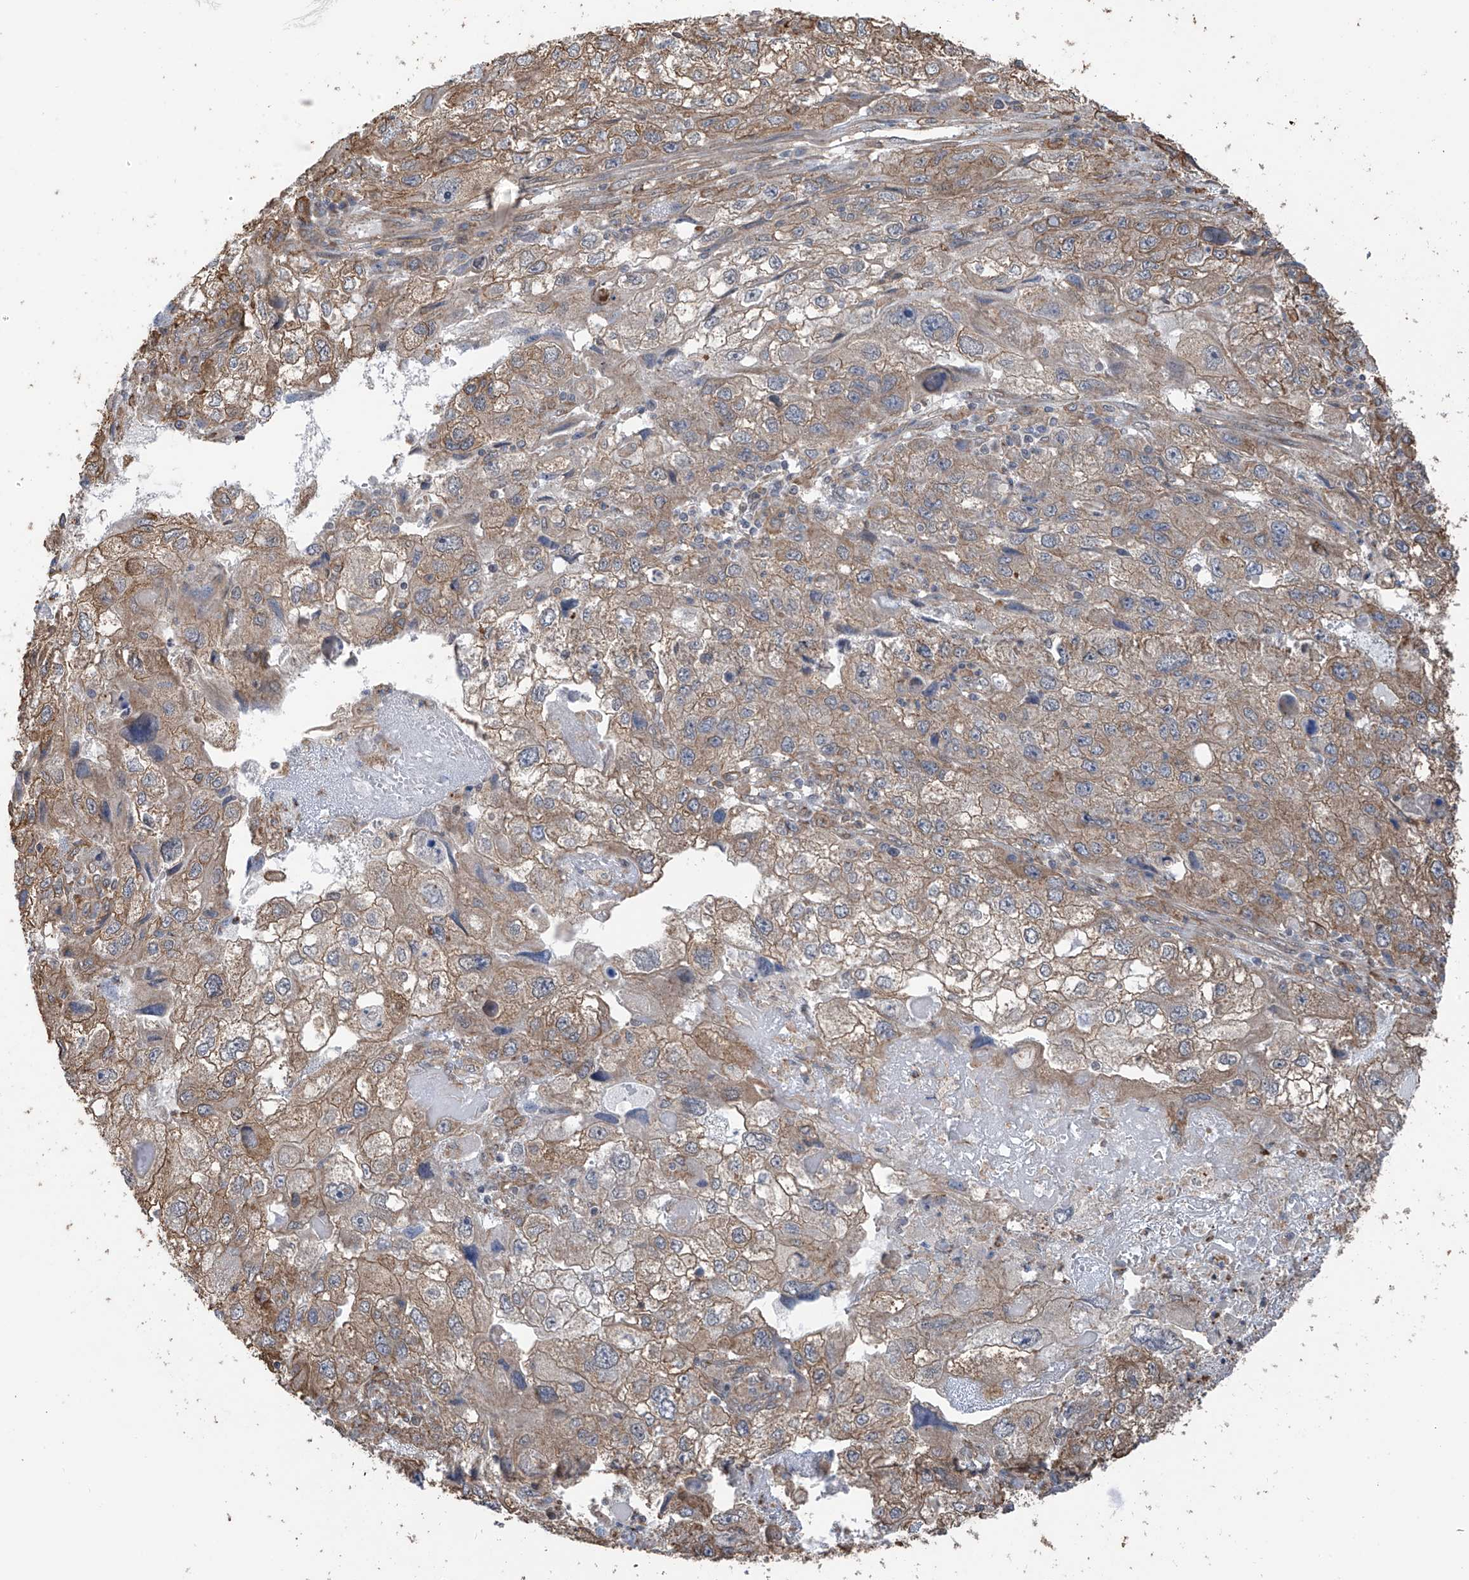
{"staining": {"intensity": "moderate", "quantity": ">75%", "location": "cytoplasmic/membranous"}, "tissue": "endometrial cancer", "cell_type": "Tumor cells", "image_type": "cancer", "snomed": [{"axis": "morphology", "description": "Adenocarcinoma, NOS"}, {"axis": "topography", "description": "Endometrium"}], "caption": "Adenocarcinoma (endometrial) tissue reveals moderate cytoplasmic/membranous positivity in about >75% of tumor cells, visualized by immunohistochemistry.", "gene": "ZNF189", "patient": {"sex": "female", "age": 49}}